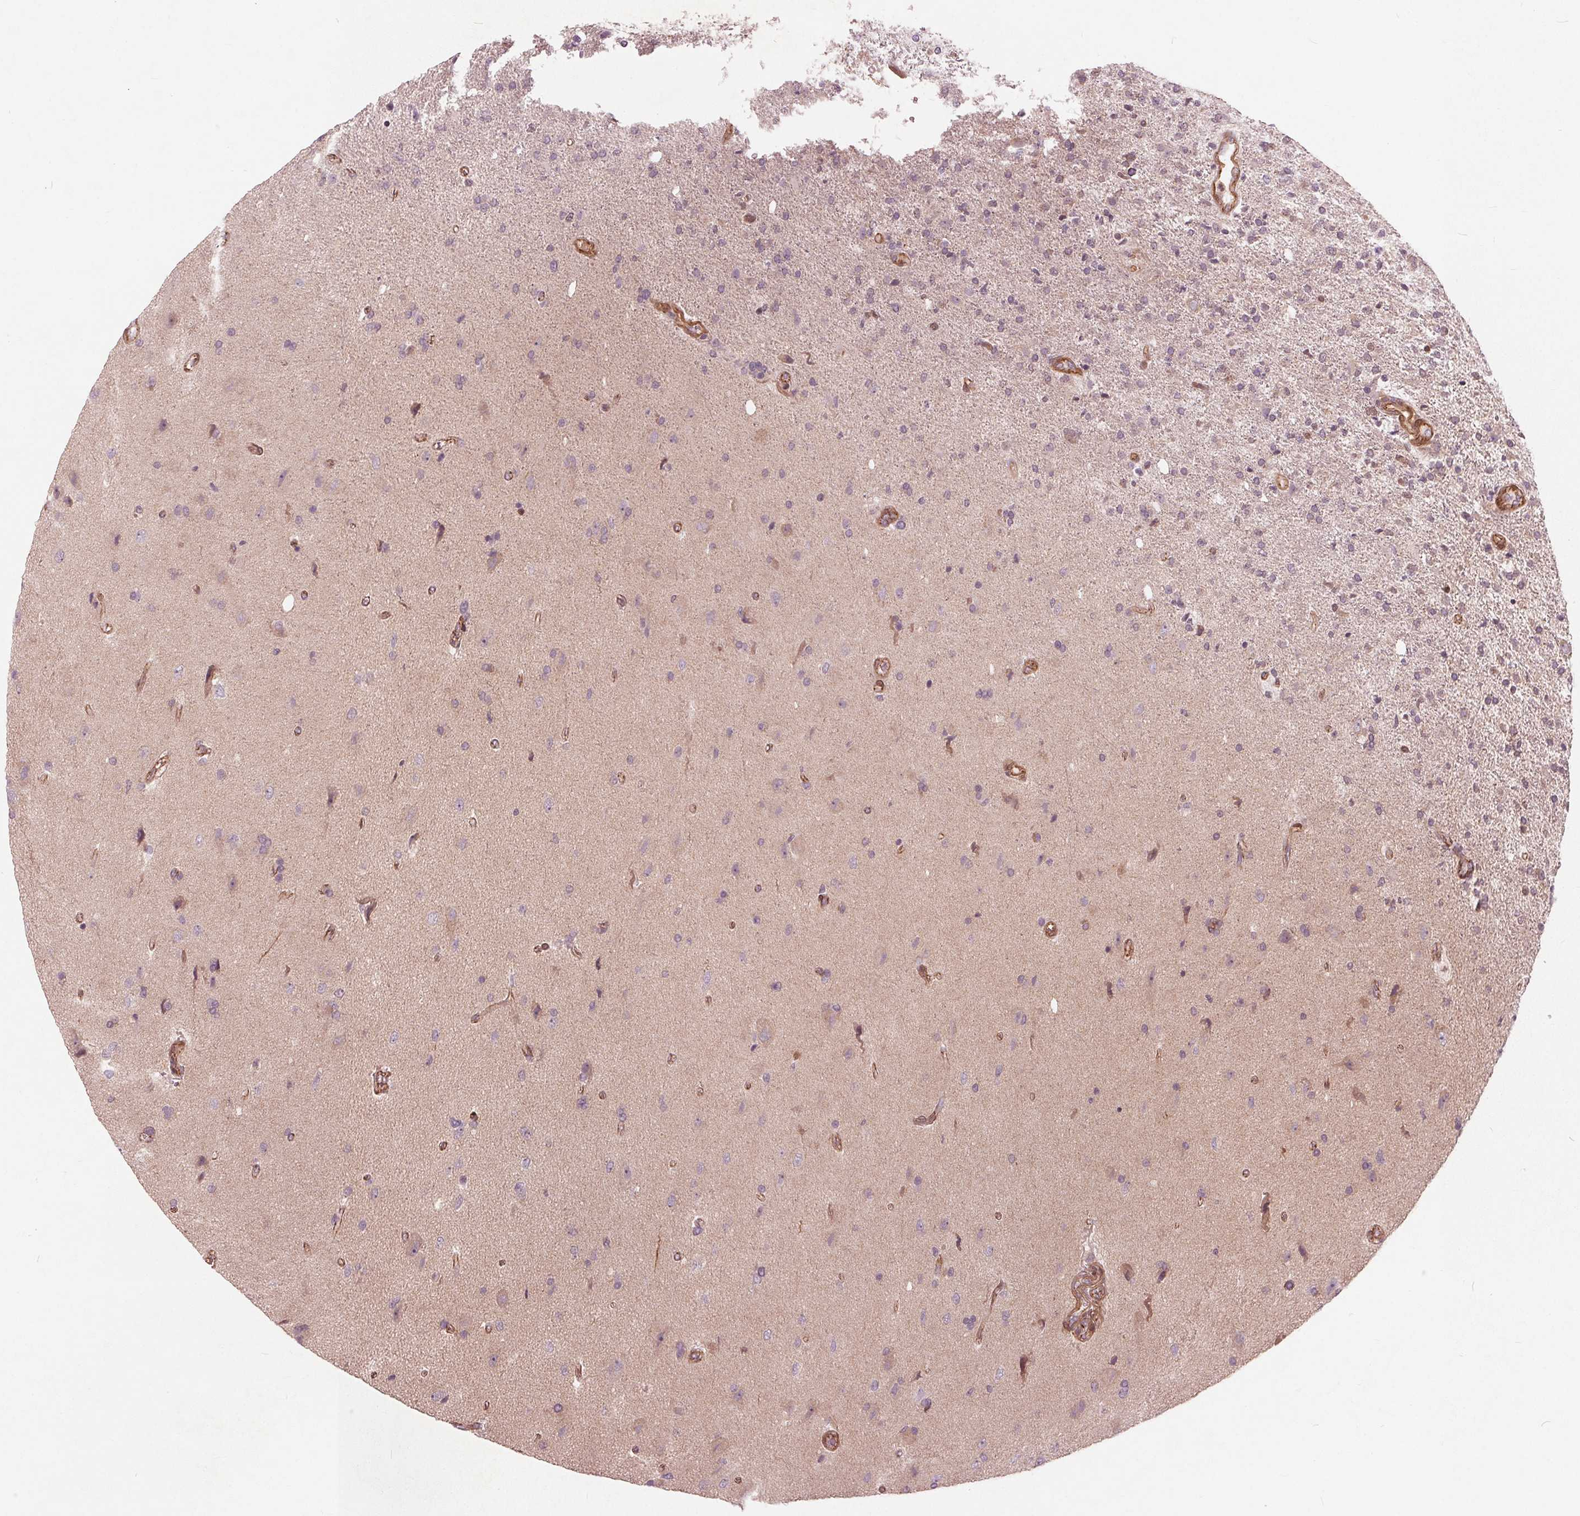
{"staining": {"intensity": "negative", "quantity": "none", "location": "none"}, "tissue": "glioma", "cell_type": "Tumor cells", "image_type": "cancer", "snomed": [{"axis": "morphology", "description": "Glioma, malignant, High grade"}, {"axis": "topography", "description": "Cerebral cortex"}], "caption": "This is an immunohistochemistry (IHC) photomicrograph of human malignant high-grade glioma. There is no staining in tumor cells.", "gene": "TXNIP", "patient": {"sex": "male", "age": 70}}